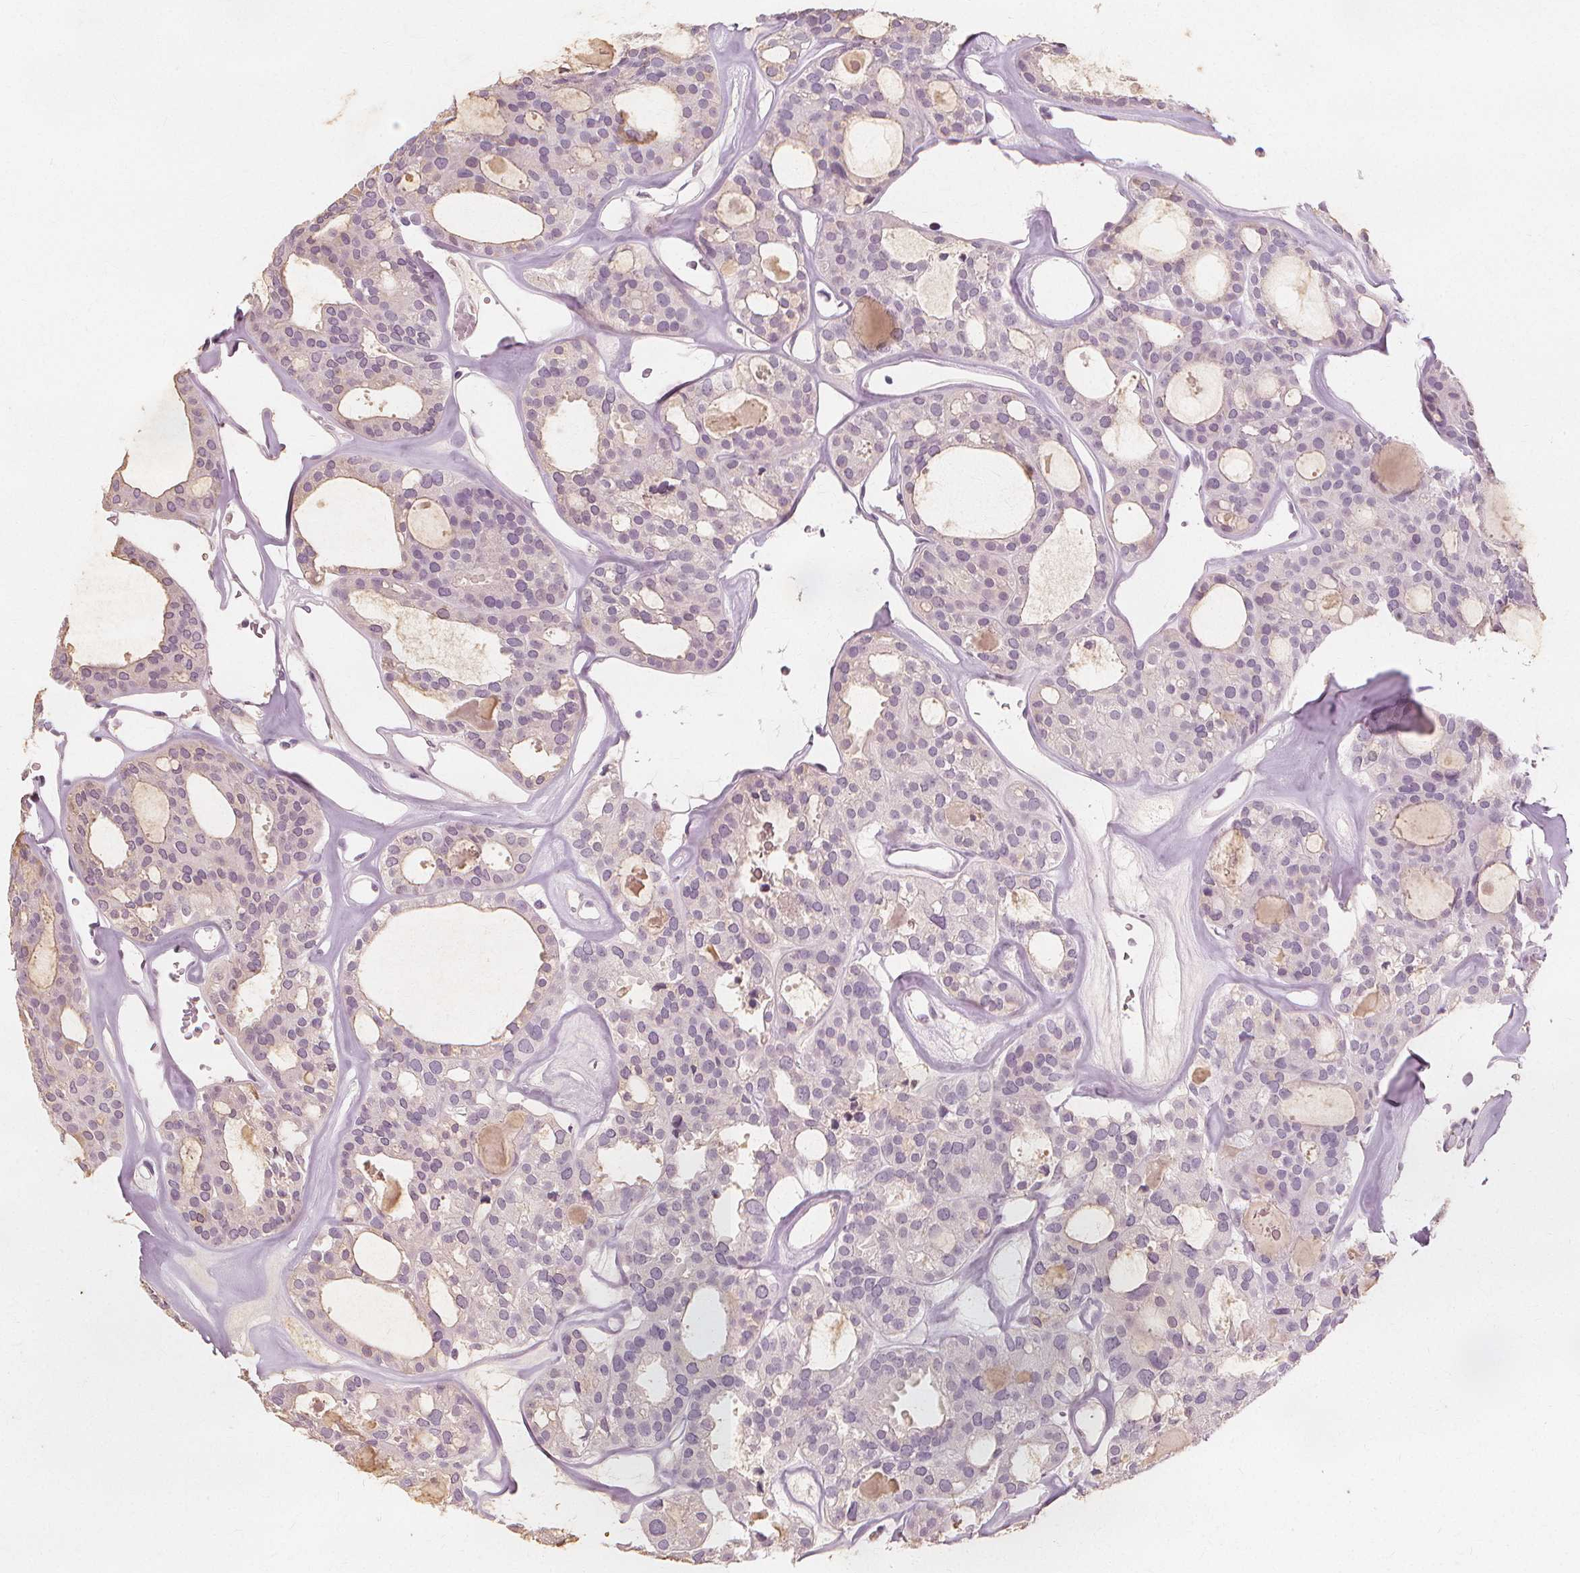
{"staining": {"intensity": "weak", "quantity": "<25%", "location": "cytoplasmic/membranous"}, "tissue": "thyroid cancer", "cell_type": "Tumor cells", "image_type": "cancer", "snomed": [{"axis": "morphology", "description": "Follicular adenoma carcinoma, NOS"}, {"axis": "topography", "description": "Thyroid gland"}], "caption": "Thyroid cancer stained for a protein using immunohistochemistry (IHC) exhibits no staining tumor cells.", "gene": "NXPE1", "patient": {"sex": "male", "age": 75}}